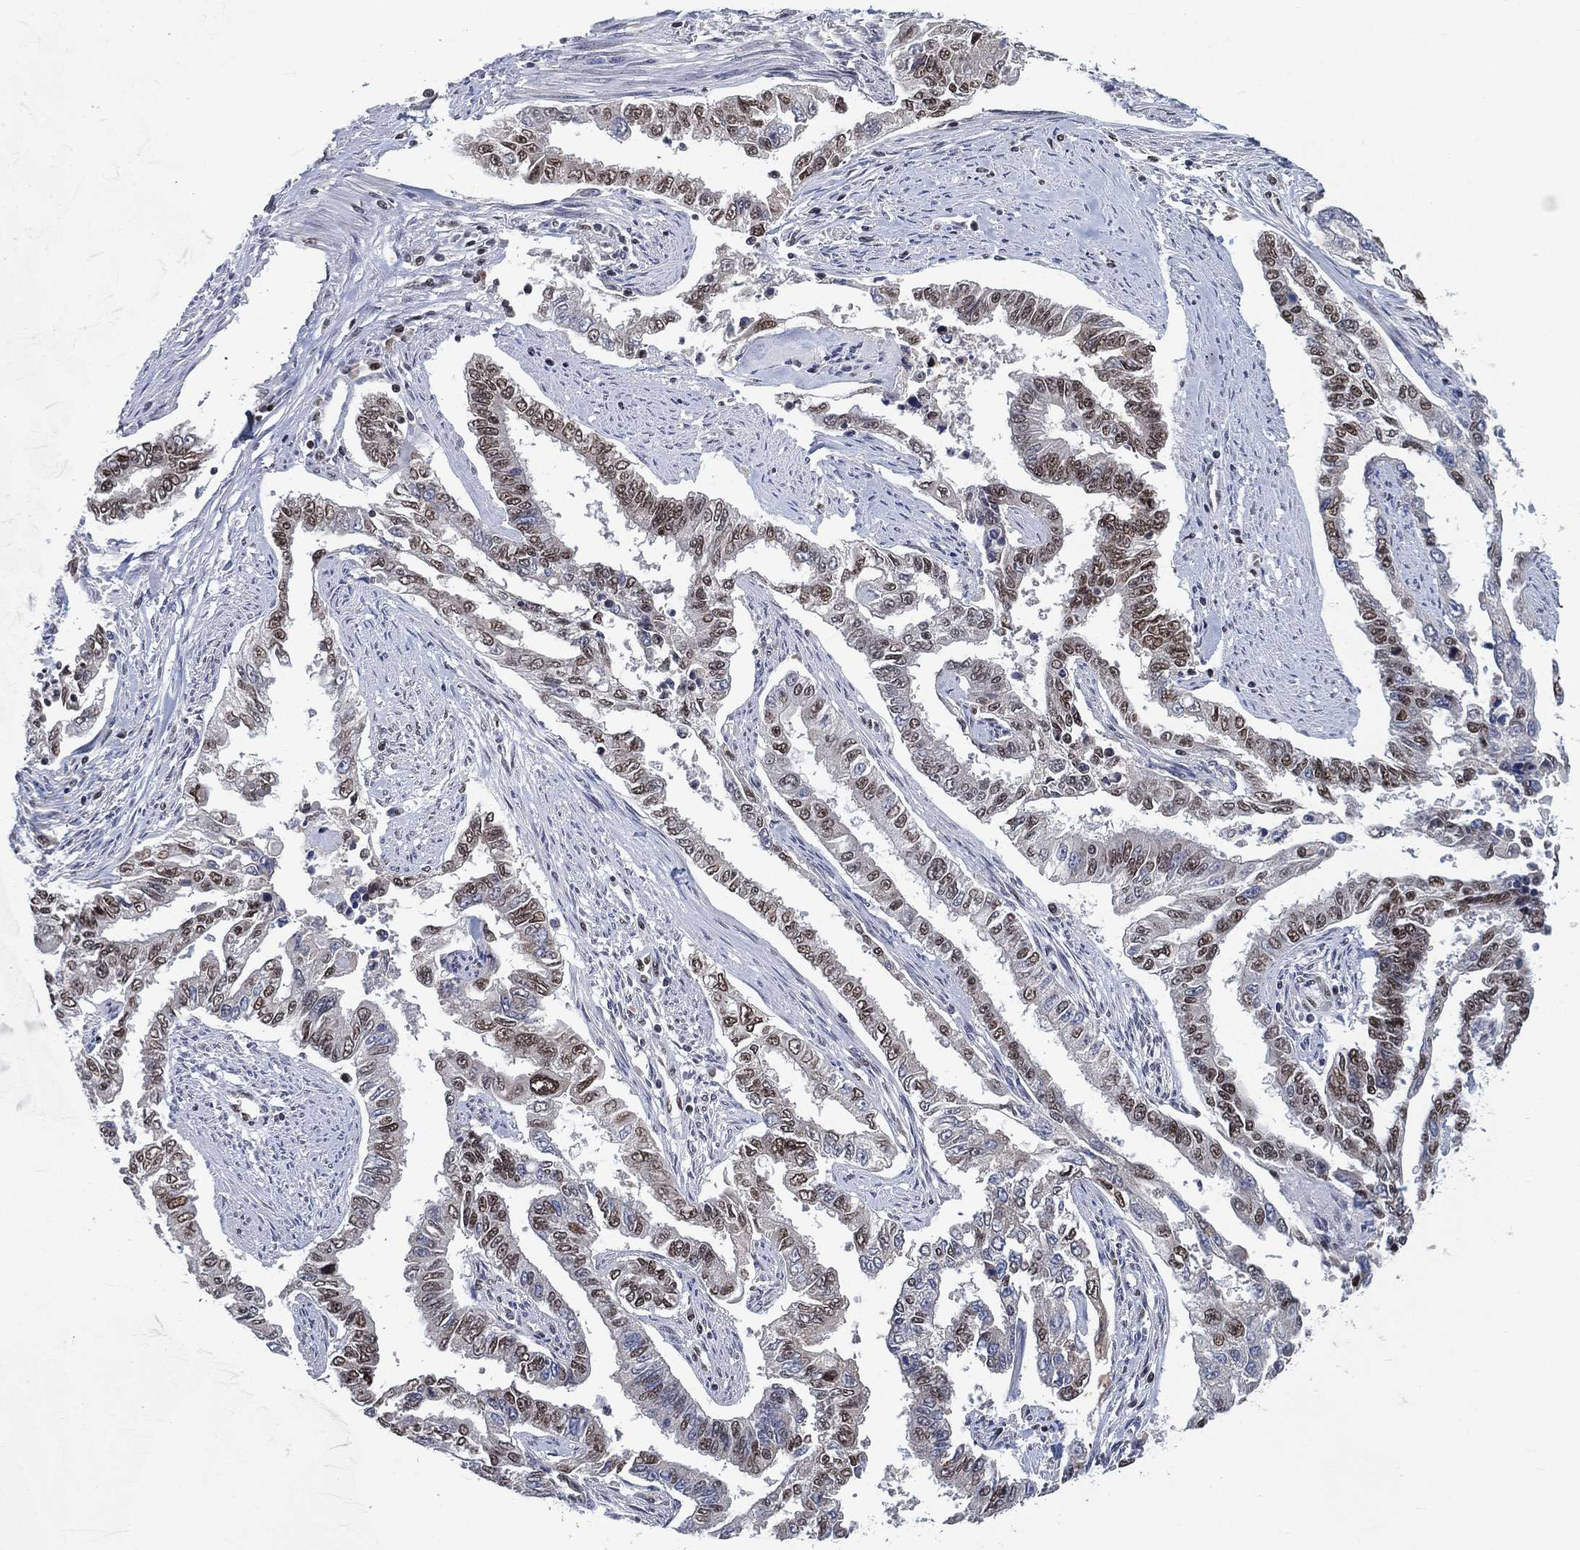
{"staining": {"intensity": "moderate", "quantity": ">75%", "location": "nuclear"}, "tissue": "endometrial cancer", "cell_type": "Tumor cells", "image_type": "cancer", "snomed": [{"axis": "morphology", "description": "Adenocarcinoma, NOS"}, {"axis": "topography", "description": "Uterus"}], "caption": "Immunohistochemistry (DAB) staining of endometrial cancer (adenocarcinoma) demonstrates moderate nuclear protein positivity in approximately >75% of tumor cells. Ihc stains the protein of interest in brown and the nuclei are stained blue.", "gene": "YLPM1", "patient": {"sex": "female", "age": 59}}